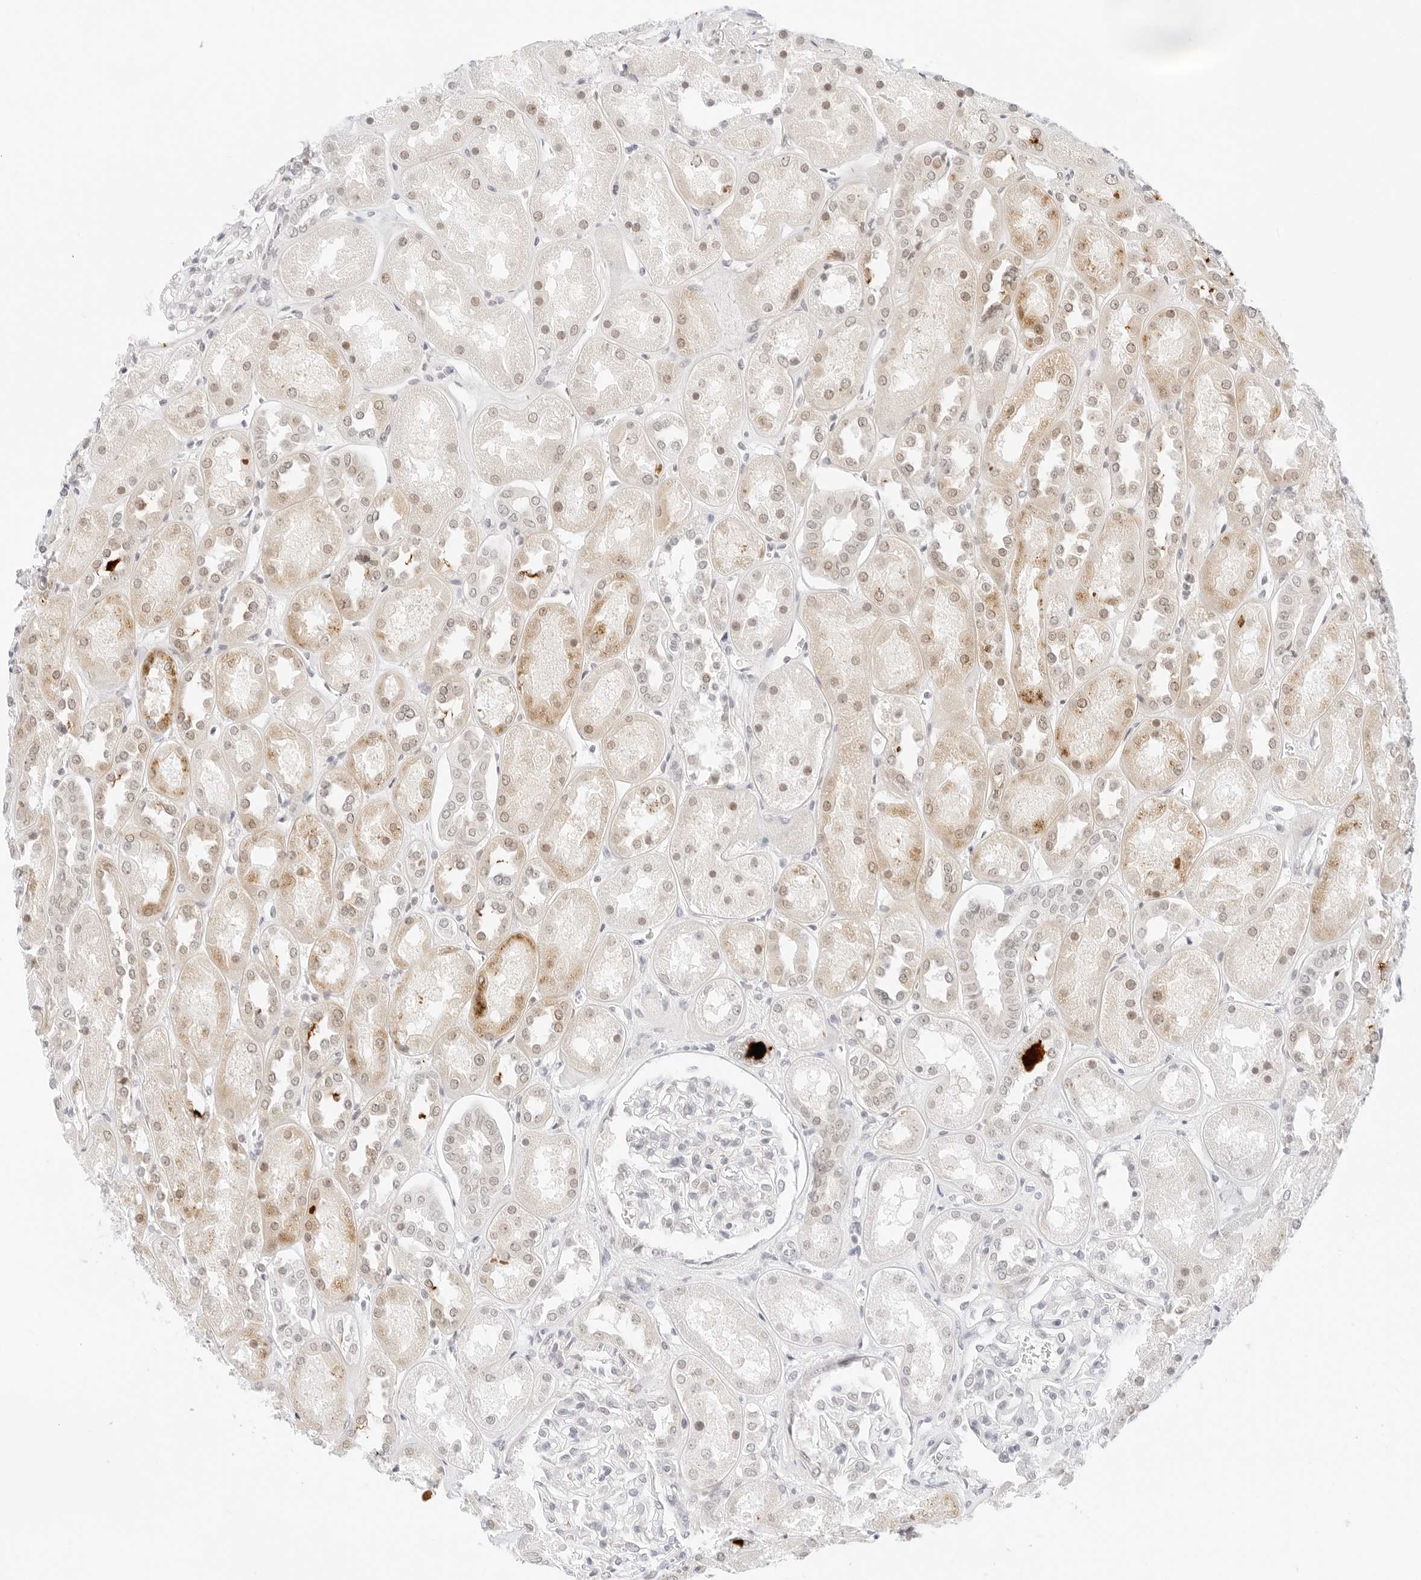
{"staining": {"intensity": "negative", "quantity": "none", "location": "none"}, "tissue": "kidney", "cell_type": "Cells in glomeruli", "image_type": "normal", "snomed": [{"axis": "morphology", "description": "Normal tissue, NOS"}, {"axis": "topography", "description": "Kidney"}], "caption": "Normal kidney was stained to show a protein in brown. There is no significant staining in cells in glomeruli.", "gene": "POLR3C", "patient": {"sex": "male", "age": 70}}